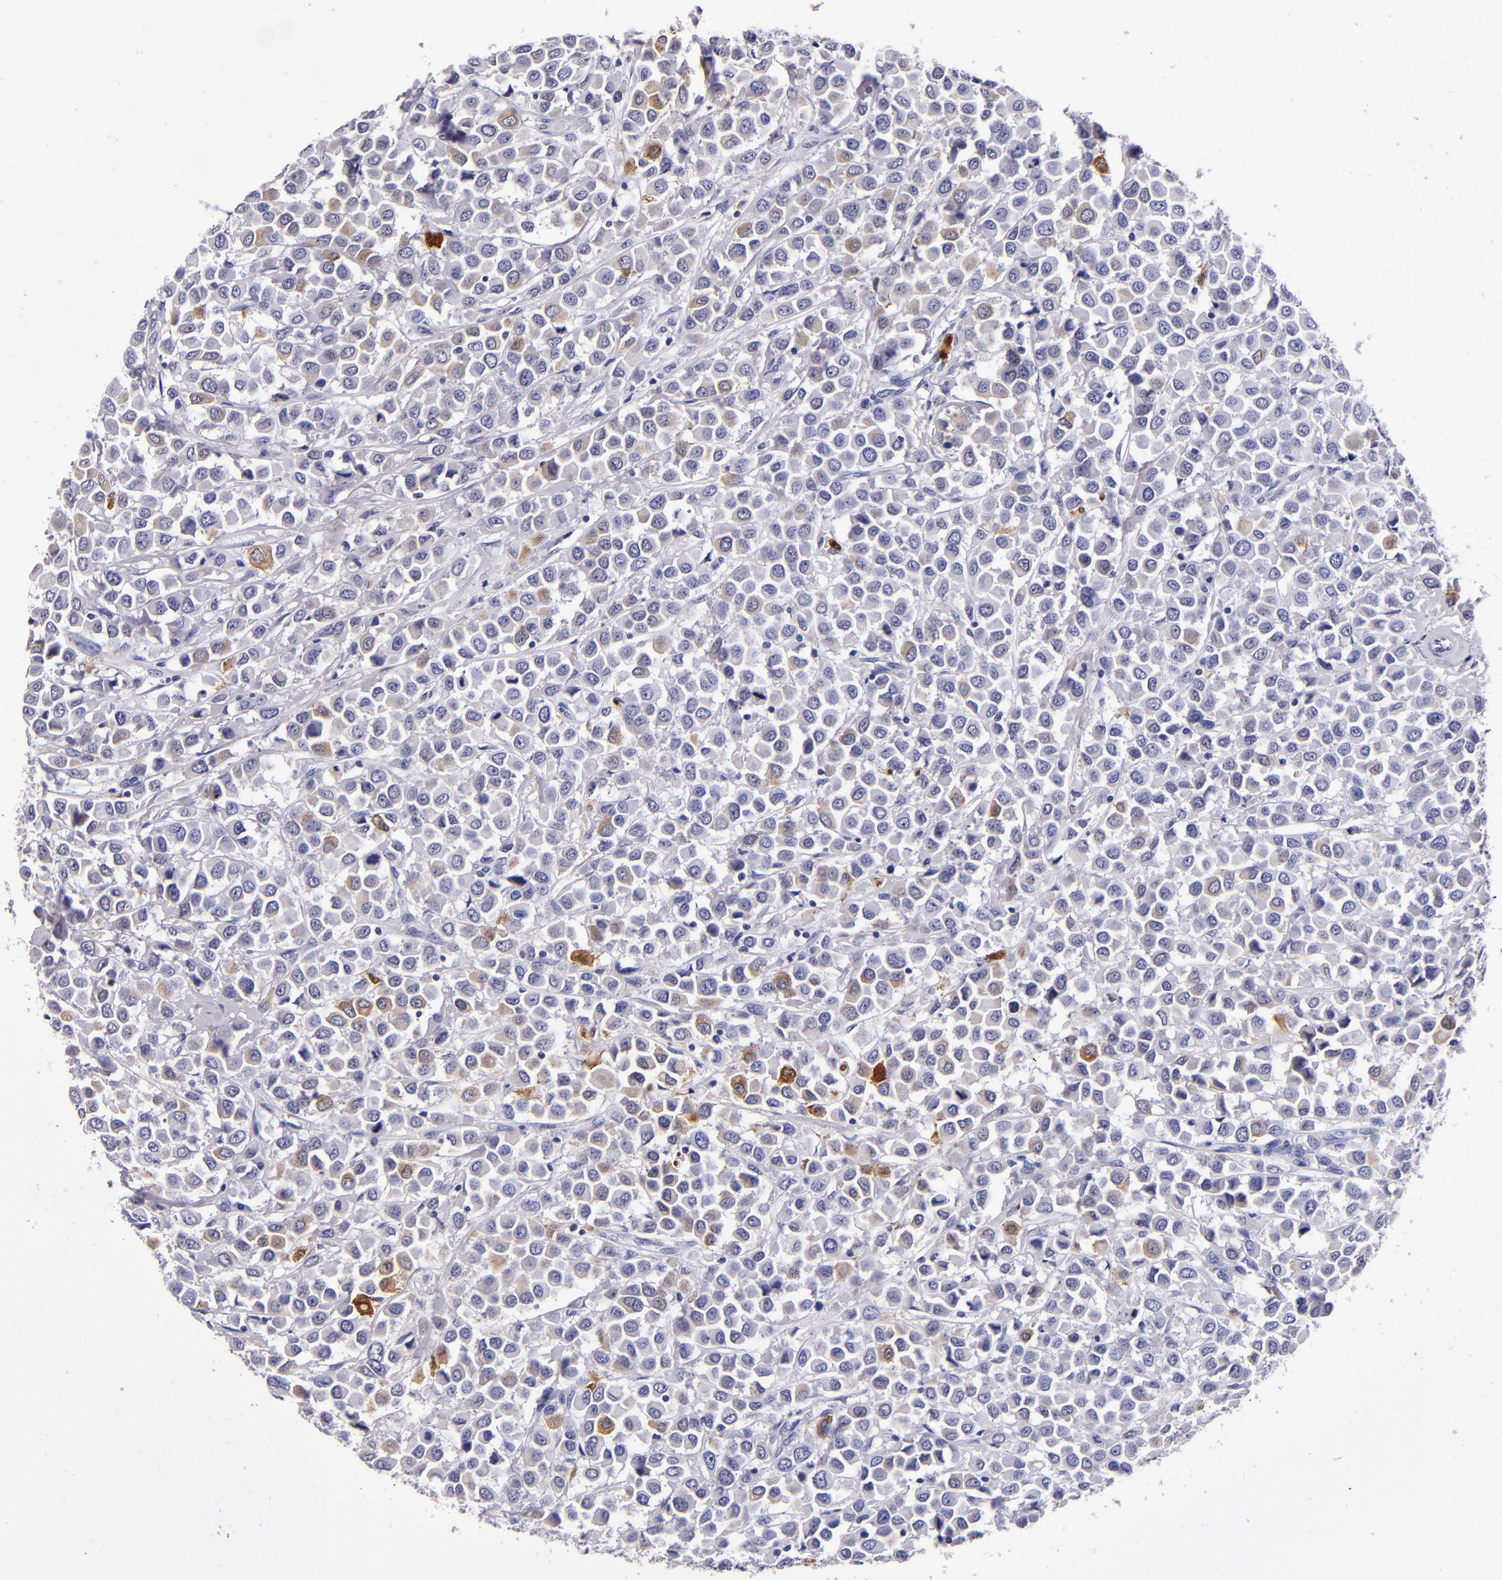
{"staining": {"intensity": "moderate", "quantity": "<25%", "location": "cytoplasmic/membranous"}, "tissue": "breast cancer", "cell_type": "Tumor cells", "image_type": "cancer", "snomed": [{"axis": "morphology", "description": "Duct carcinoma"}, {"axis": "topography", "description": "Breast"}], "caption": "Moderate cytoplasmic/membranous expression for a protein is present in about <25% of tumor cells of breast cancer (intraductal carcinoma) using IHC.", "gene": "S100A8", "patient": {"sex": "female", "age": 61}}